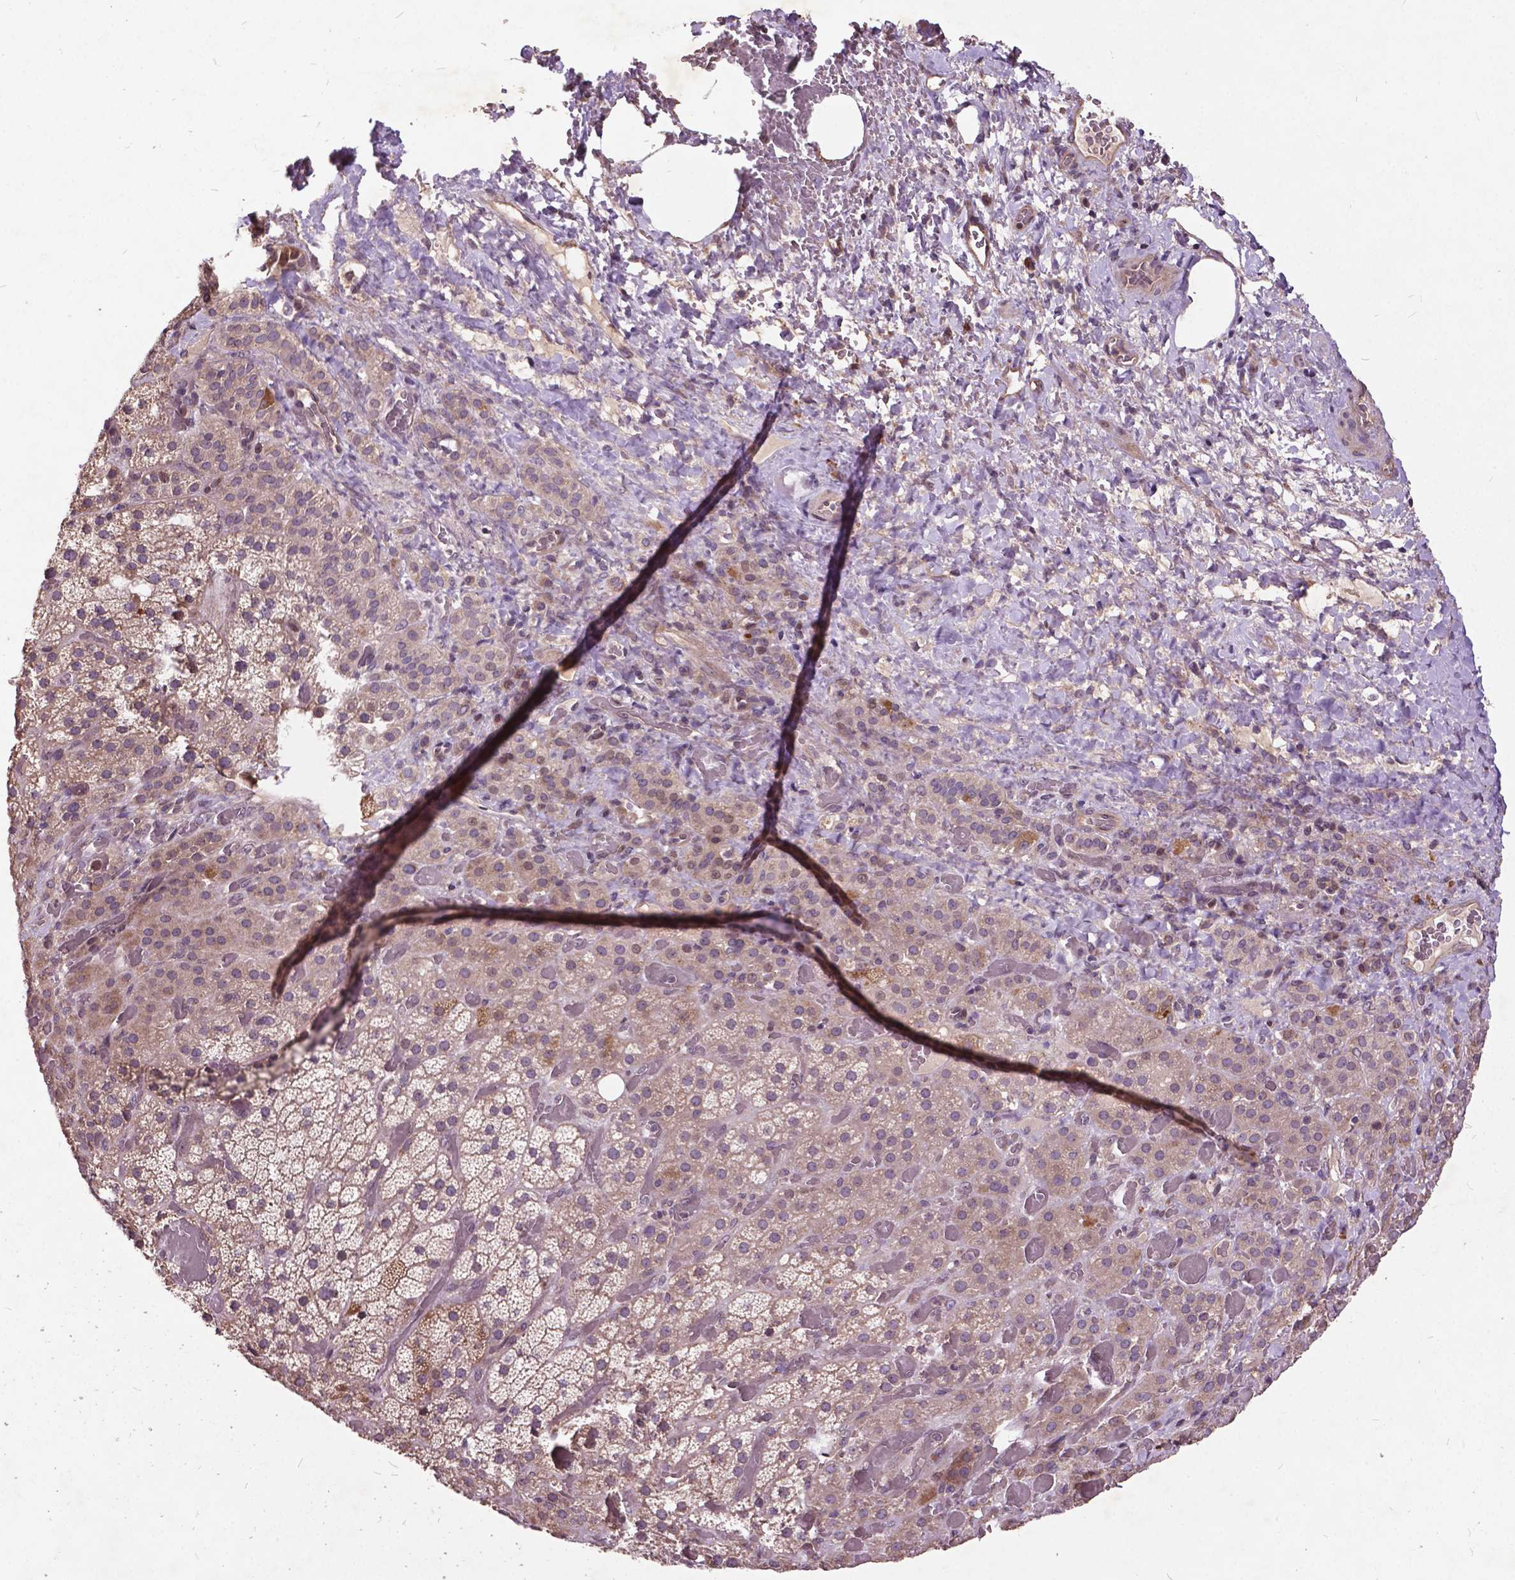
{"staining": {"intensity": "moderate", "quantity": "25%-75%", "location": "cytoplasmic/membranous"}, "tissue": "adrenal gland", "cell_type": "Glandular cells", "image_type": "normal", "snomed": [{"axis": "morphology", "description": "Normal tissue, NOS"}, {"axis": "topography", "description": "Adrenal gland"}], "caption": "Moderate cytoplasmic/membranous positivity is seen in approximately 25%-75% of glandular cells in normal adrenal gland.", "gene": "AP1S3", "patient": {"sex": "male", "age": 57}}